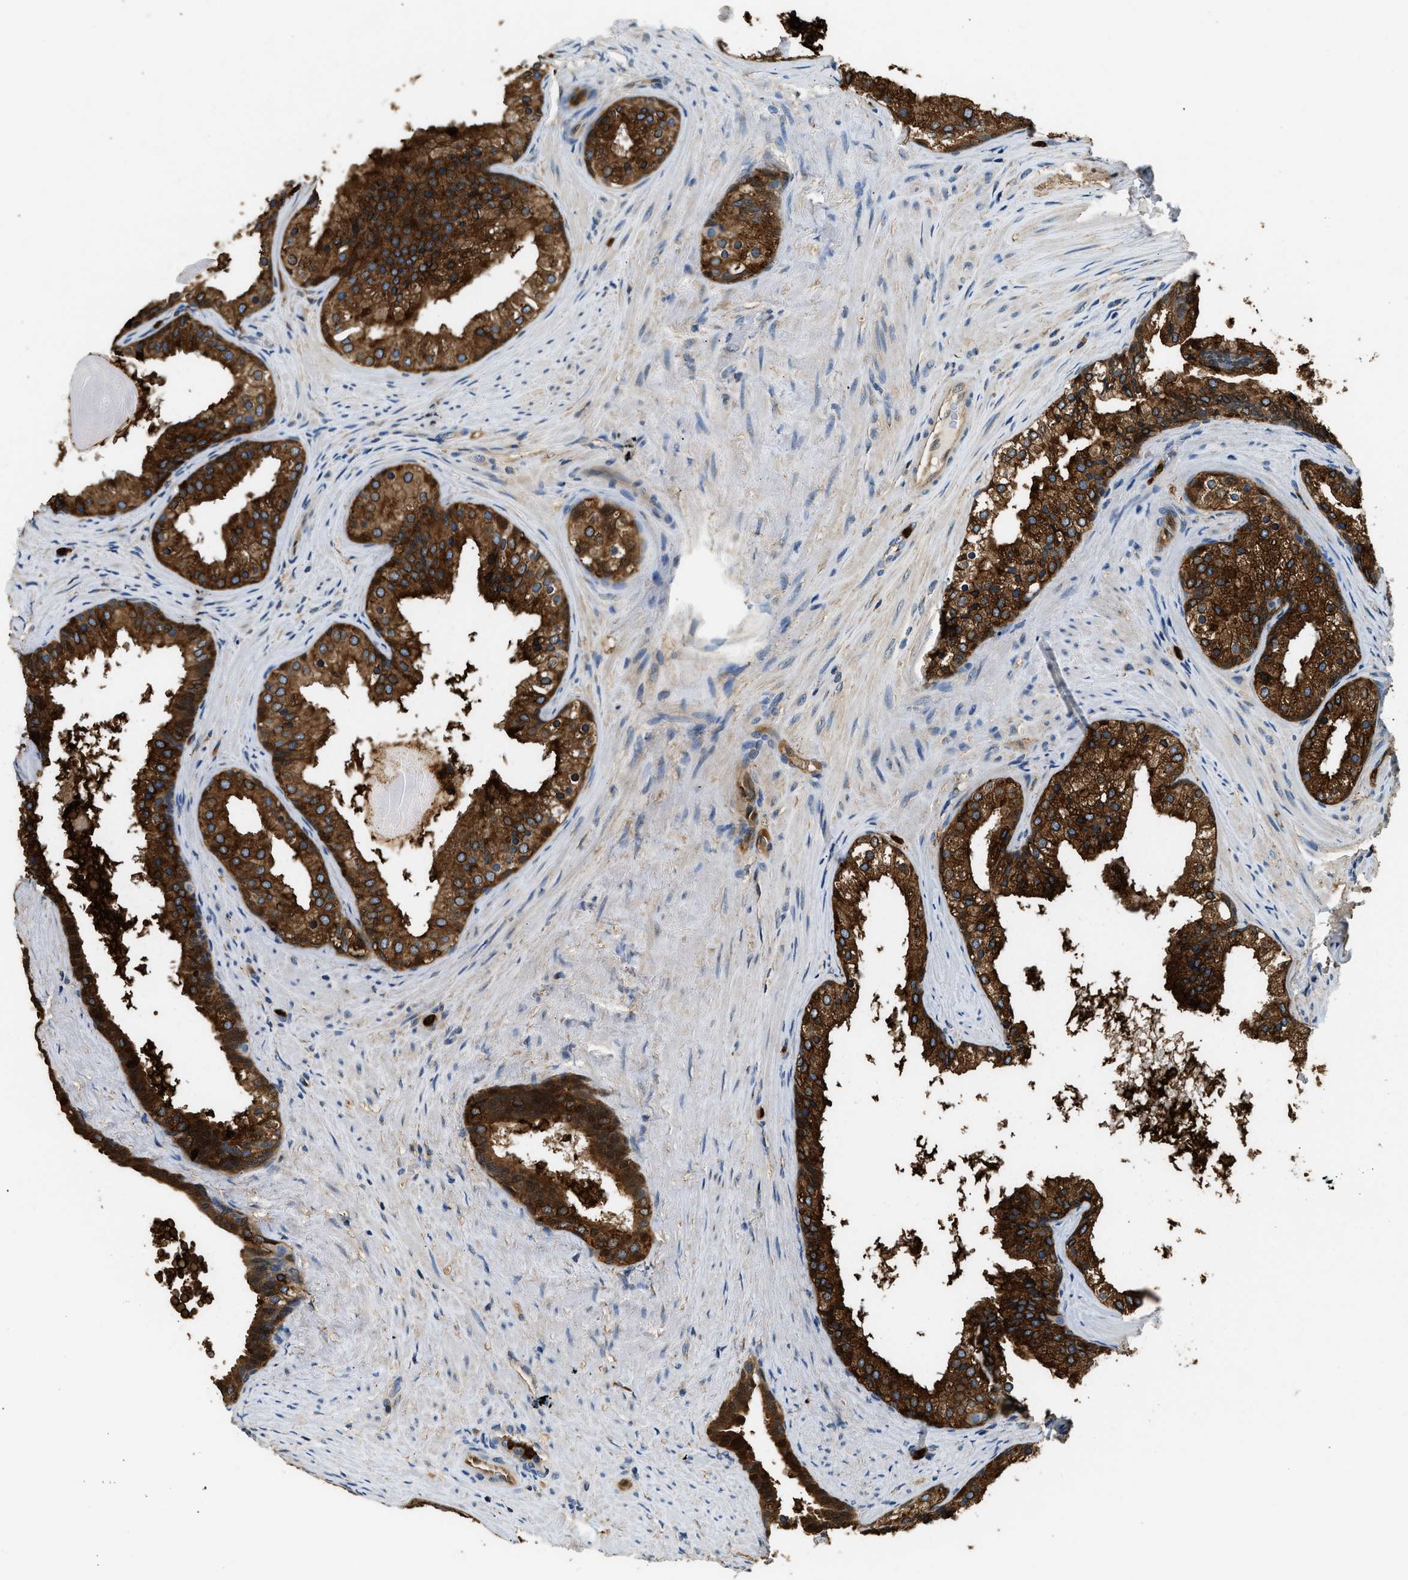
{"staining": {"intensity": "strong", "quantity": ">75%", "location": "cytoplasmic/membranous"}, "tissue": "prostate cancer", "cell_type": "Tumor cells", "image_type": "cancer", "snomed": [{"axis": "morphology", "description": "Adenocarcinoma, Low grade"}, {"axis": "topography", "description": "Prostate"}], "caption": "This is a micrograph of immunohistochemistry (IHC) staining of prostate cancer (low-grade adenocarcinoma), which shows strong expression in the cytoplasmic/membranous of tumor cells.", "gene": "ANXA3", "patient": {"sex": "male", "age": 69}}